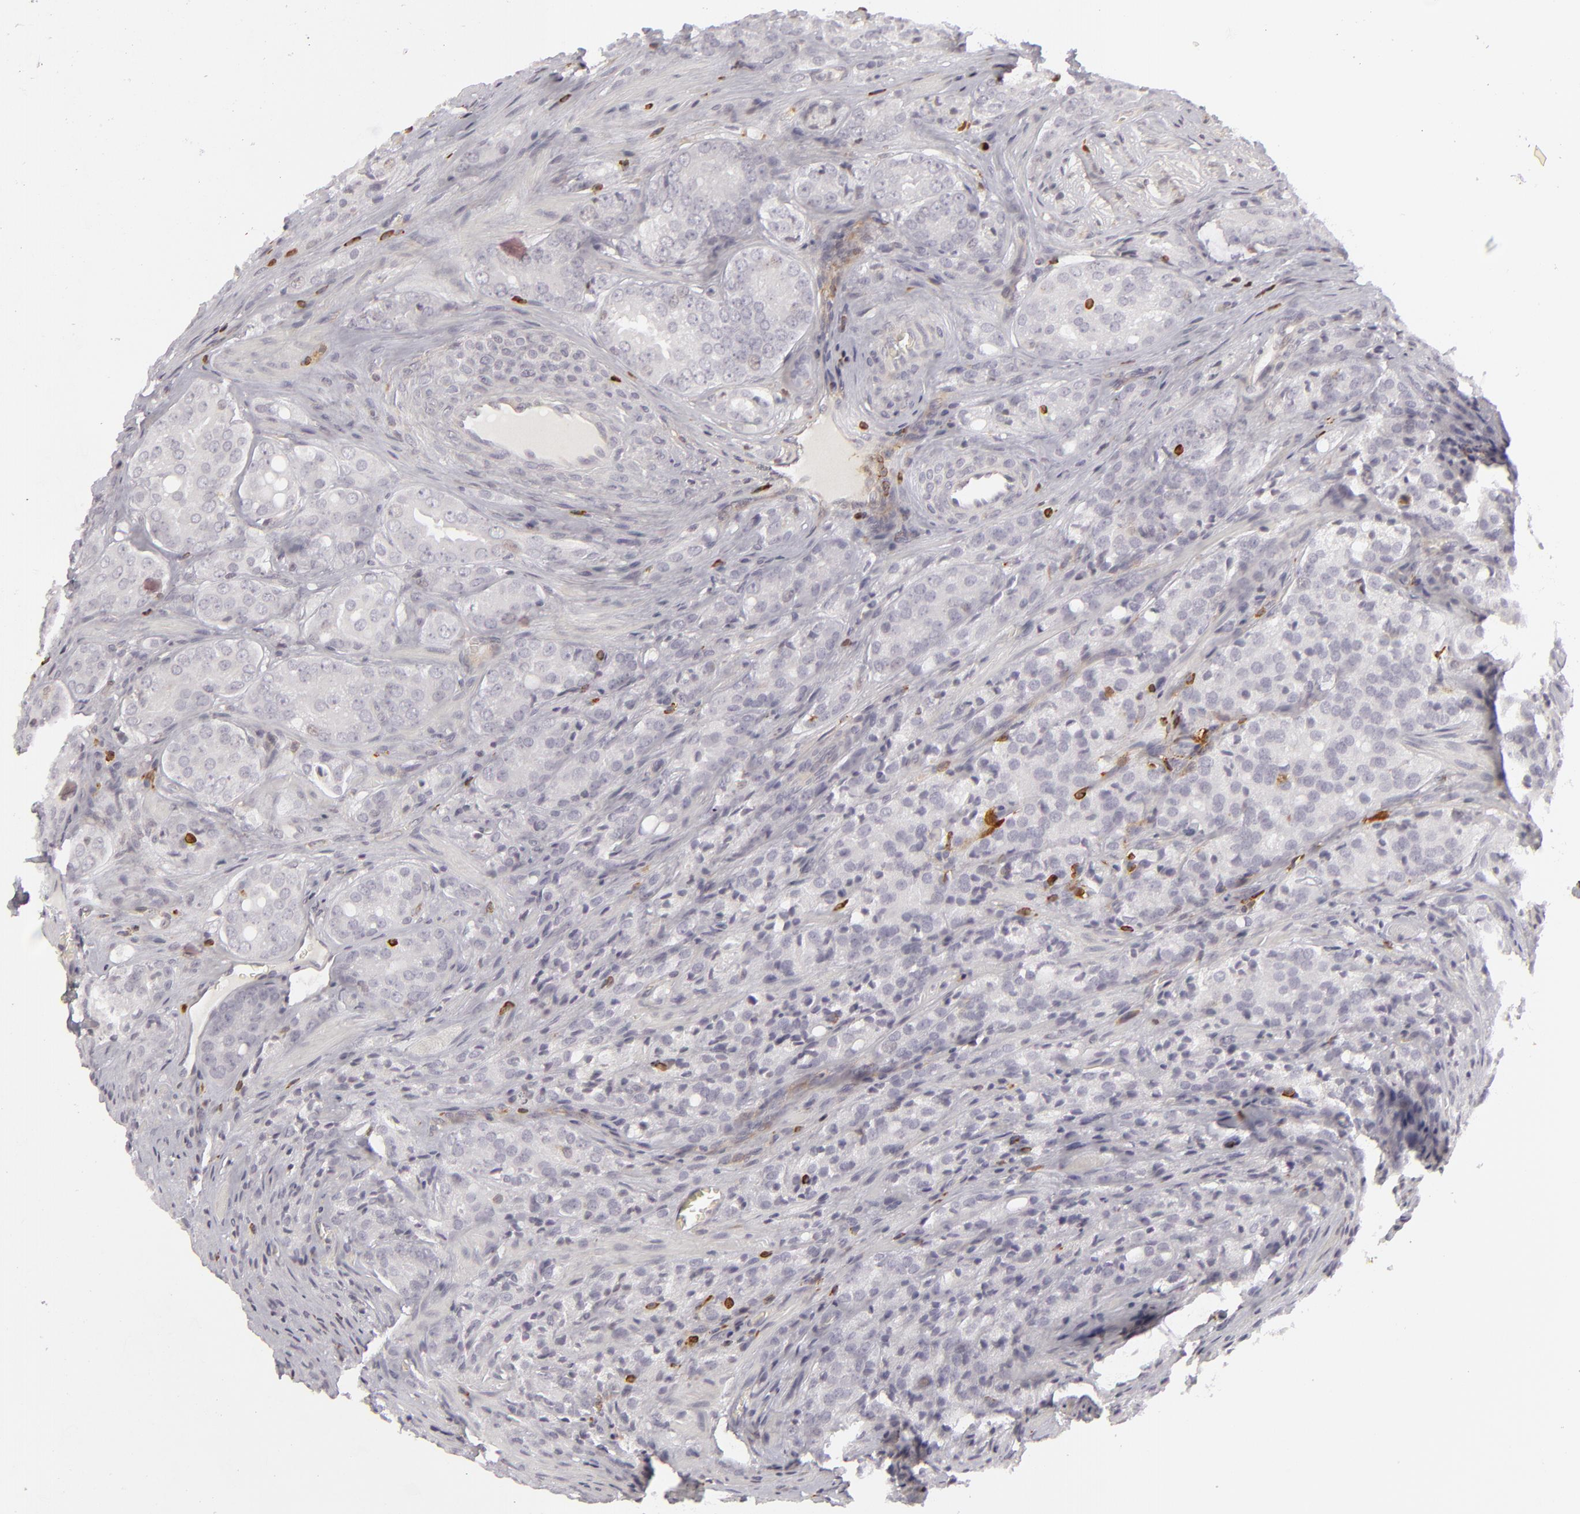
{"staining": {"intensity": "negative", "quantity": "none", "location": "none"}, "tissue": "prostate cancer", "cell_type": "Tumor cells", "image_type": "cancer", "snomed": [{"axis": "morphology", "description": "Adenocarcinoma, Medium grade"}, {"axis": "topography", "description": "Prostate"}], "caption": "Adenocarcinoma (medium-grade) (prostate) was stained to show a protein in brown. There is no significant positivity in tumor cells.", "gene": "APOBEC3G", "patient": {"sex": "male", "age": 60}}